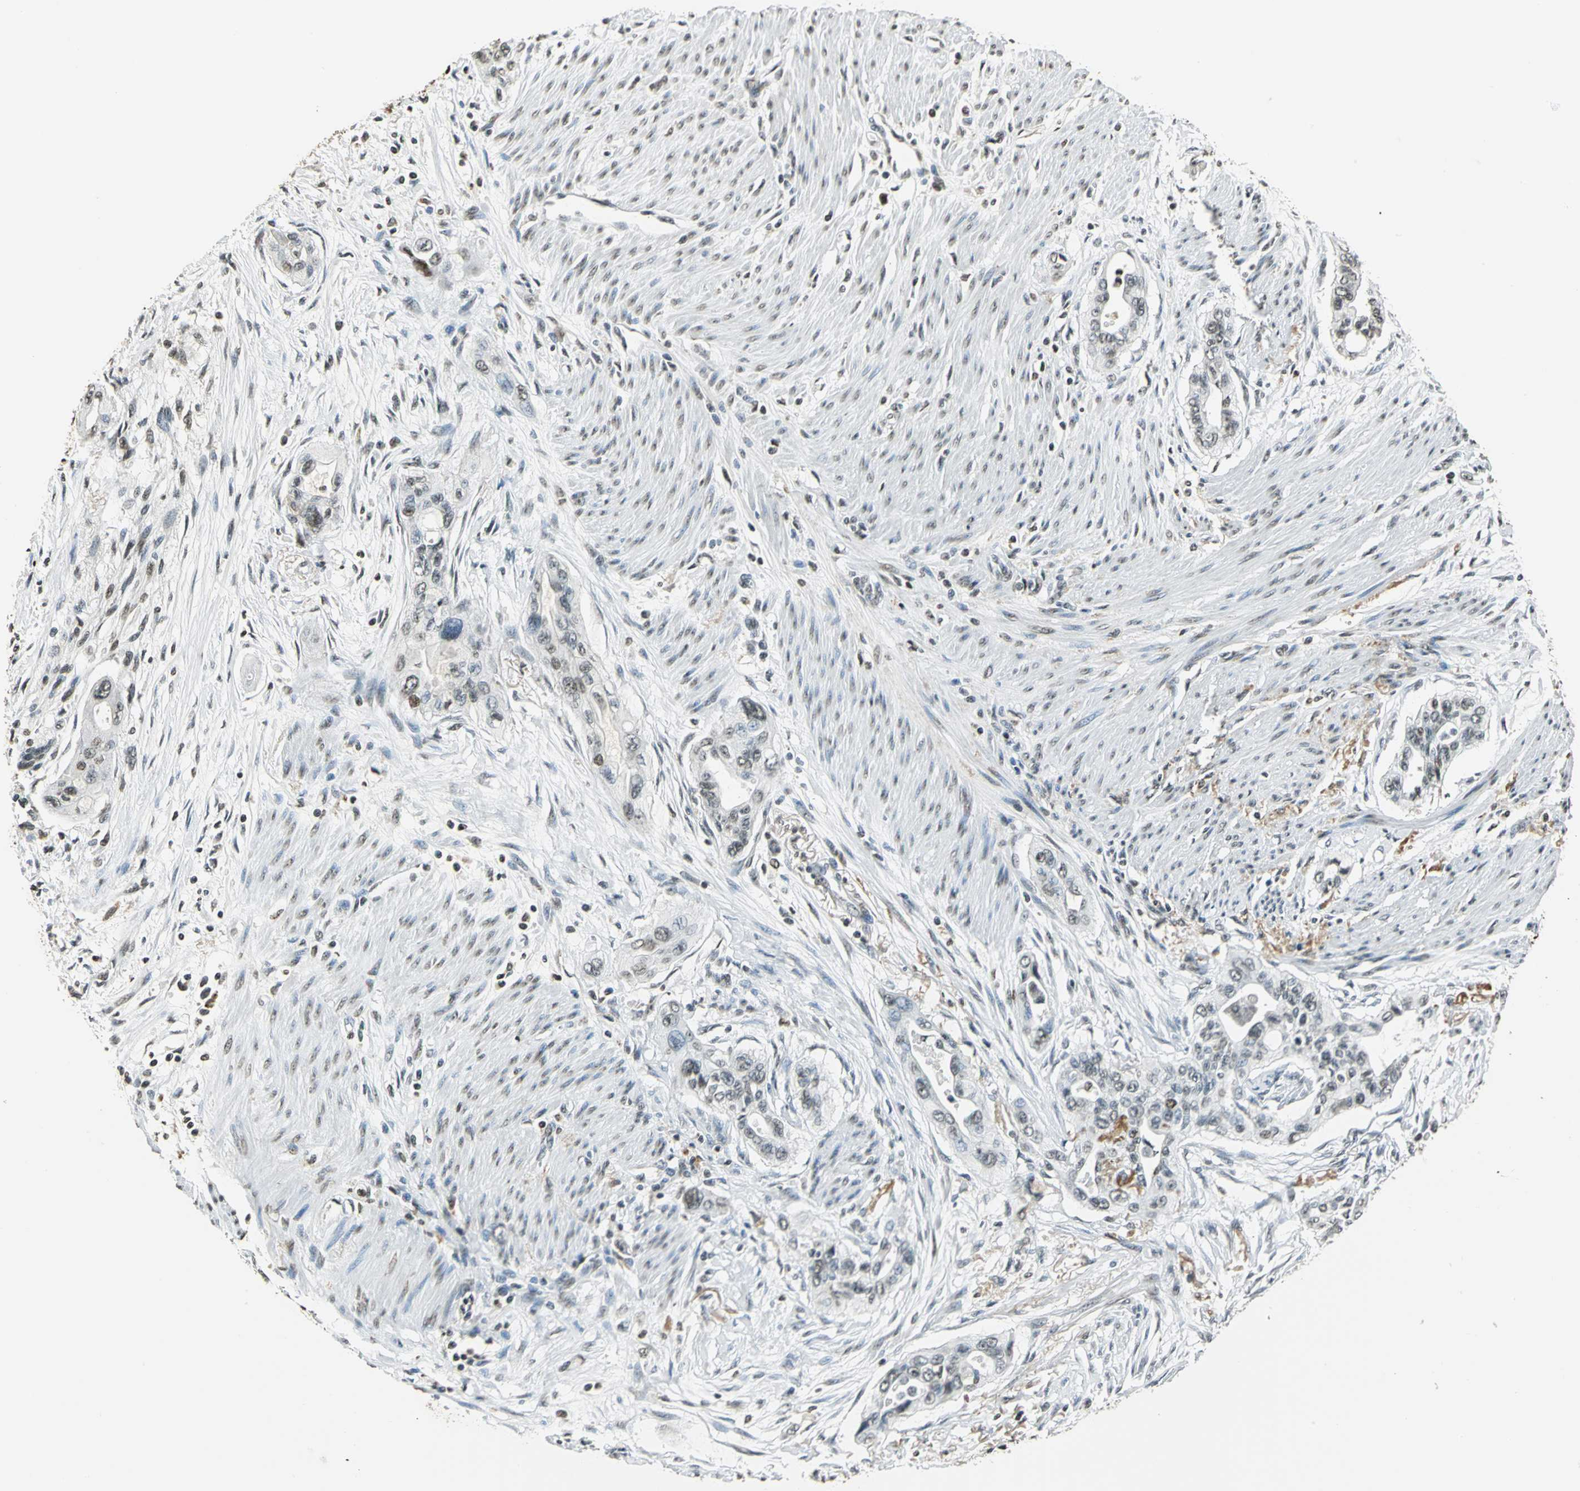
{"staining": {"intensity": "moderate", "quantity": "25%-75%", "location": "nuclear"}, "tissue": "pancreatic cancer", "cell_type": "Tumor cells", "image_type": "cancer", "snomed": [{"axis": "morphology", "description": "Adenocarcinoma, NOS"}, {"axis": "topography", "description": "Pancreas"}], "caption": "Adenocarcinoma (pancreatic) tissue shows moderate nuclear positivity in about 25%-75% of tumor cells, visualized by immunohistochemistry.", "gene": "MCM4", "patient": {"sex": "male", "age": 77}}